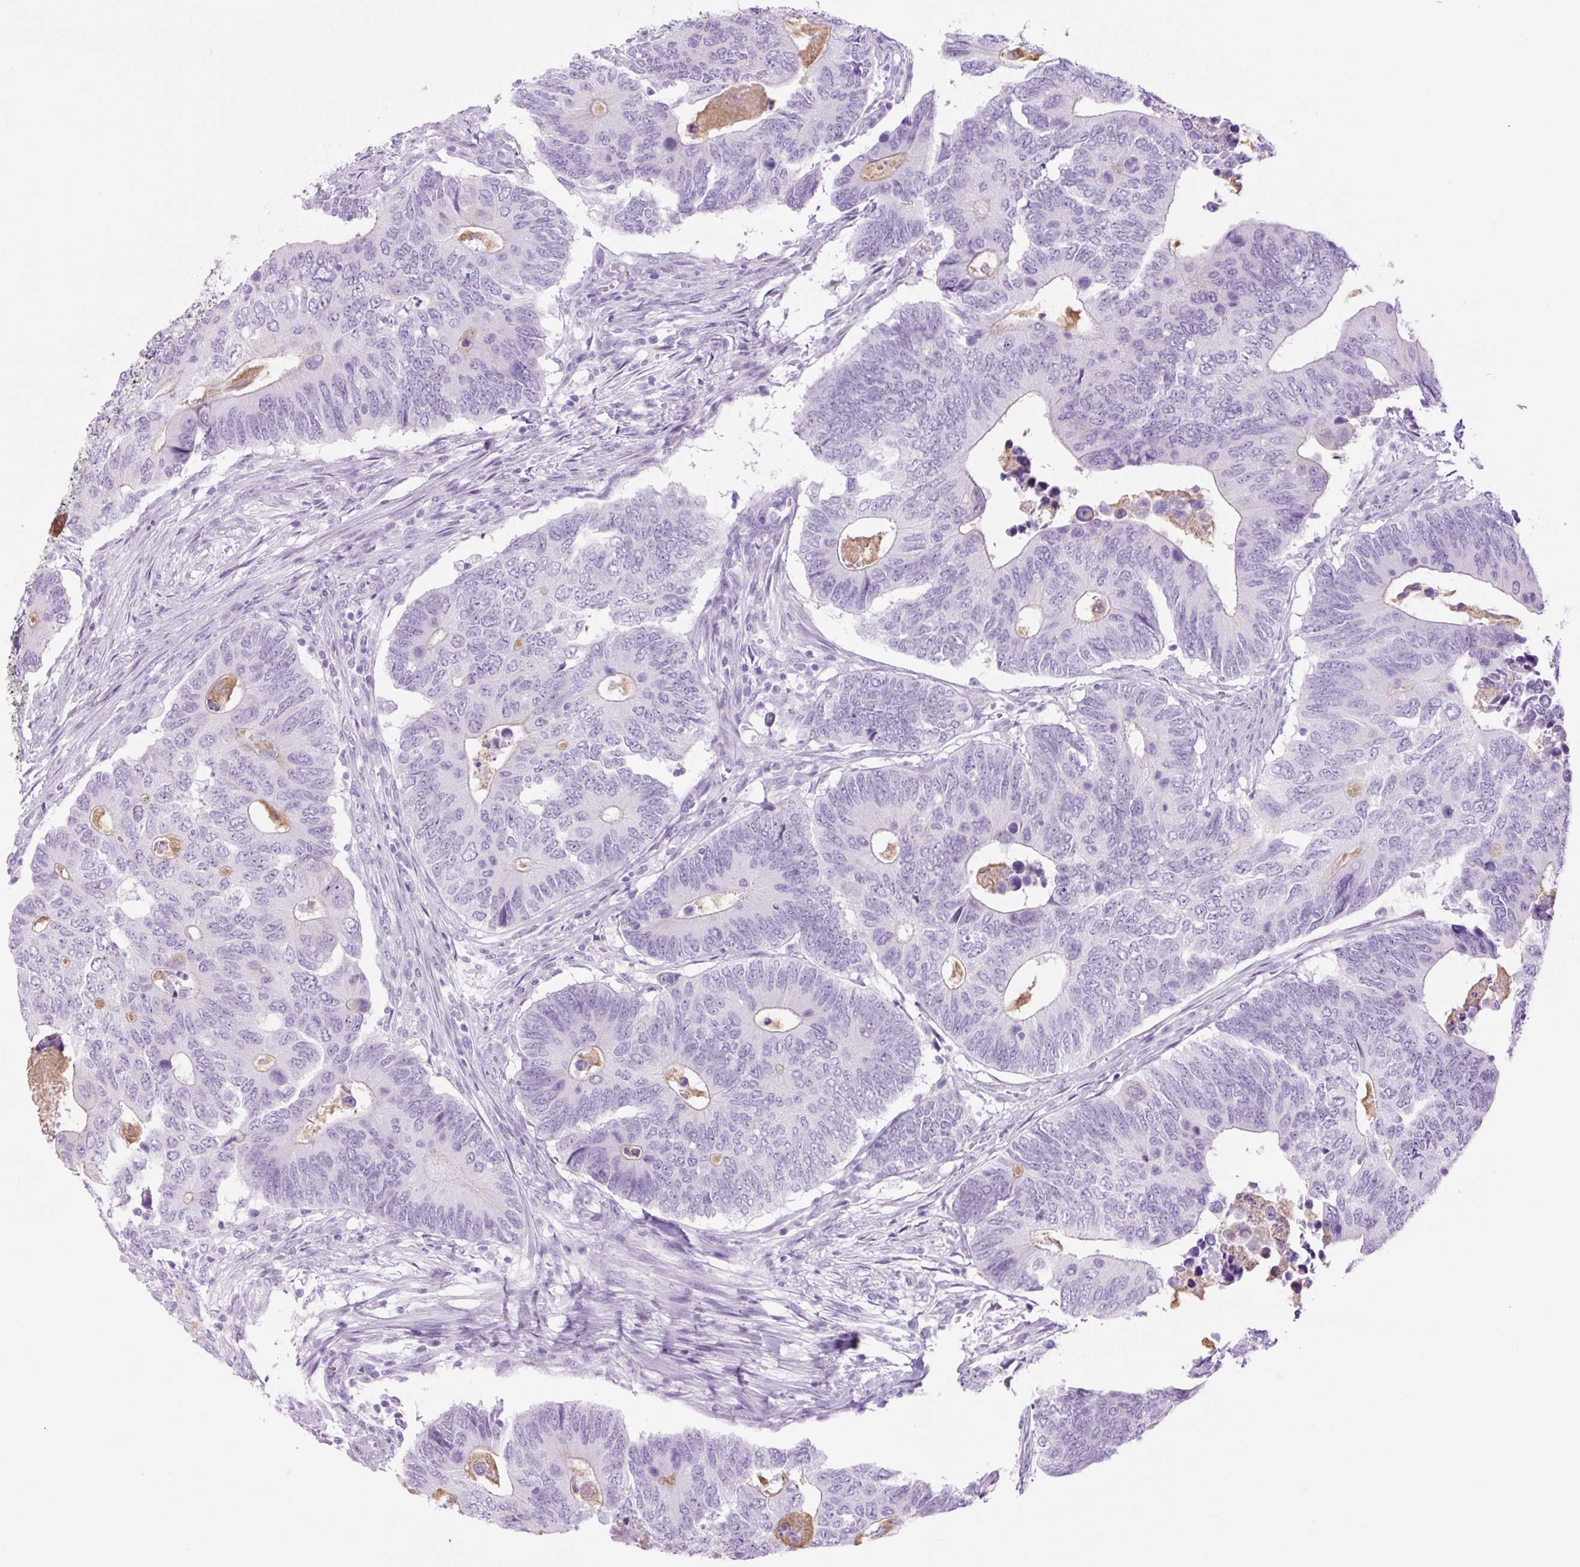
{"staining": {"intensity": "negative", "quantity": "none", "location": "none"}, "tissue": "colorectal cancer", "cell_type": "Tumor cells", "image_type": "cancer", "snomed": [{"axis": "morphology", "description": "Adenocarcinoma, NOS"}, {"axis": "topography", "description": "Colon"}], "caption": "High magnification brightfield microscopy of adenocarcinoma (colorectal) stained with DAB (3,3'-diaminobenzidine) (brown) and counterstained with hematoxylin (blue): tumor cells show no significant positivity. (Immunohistochemistry (ihc), brightfield microscopy, high magnification).", "gene": "TFF2", "patient": {"sex": "male", "age": 87}}